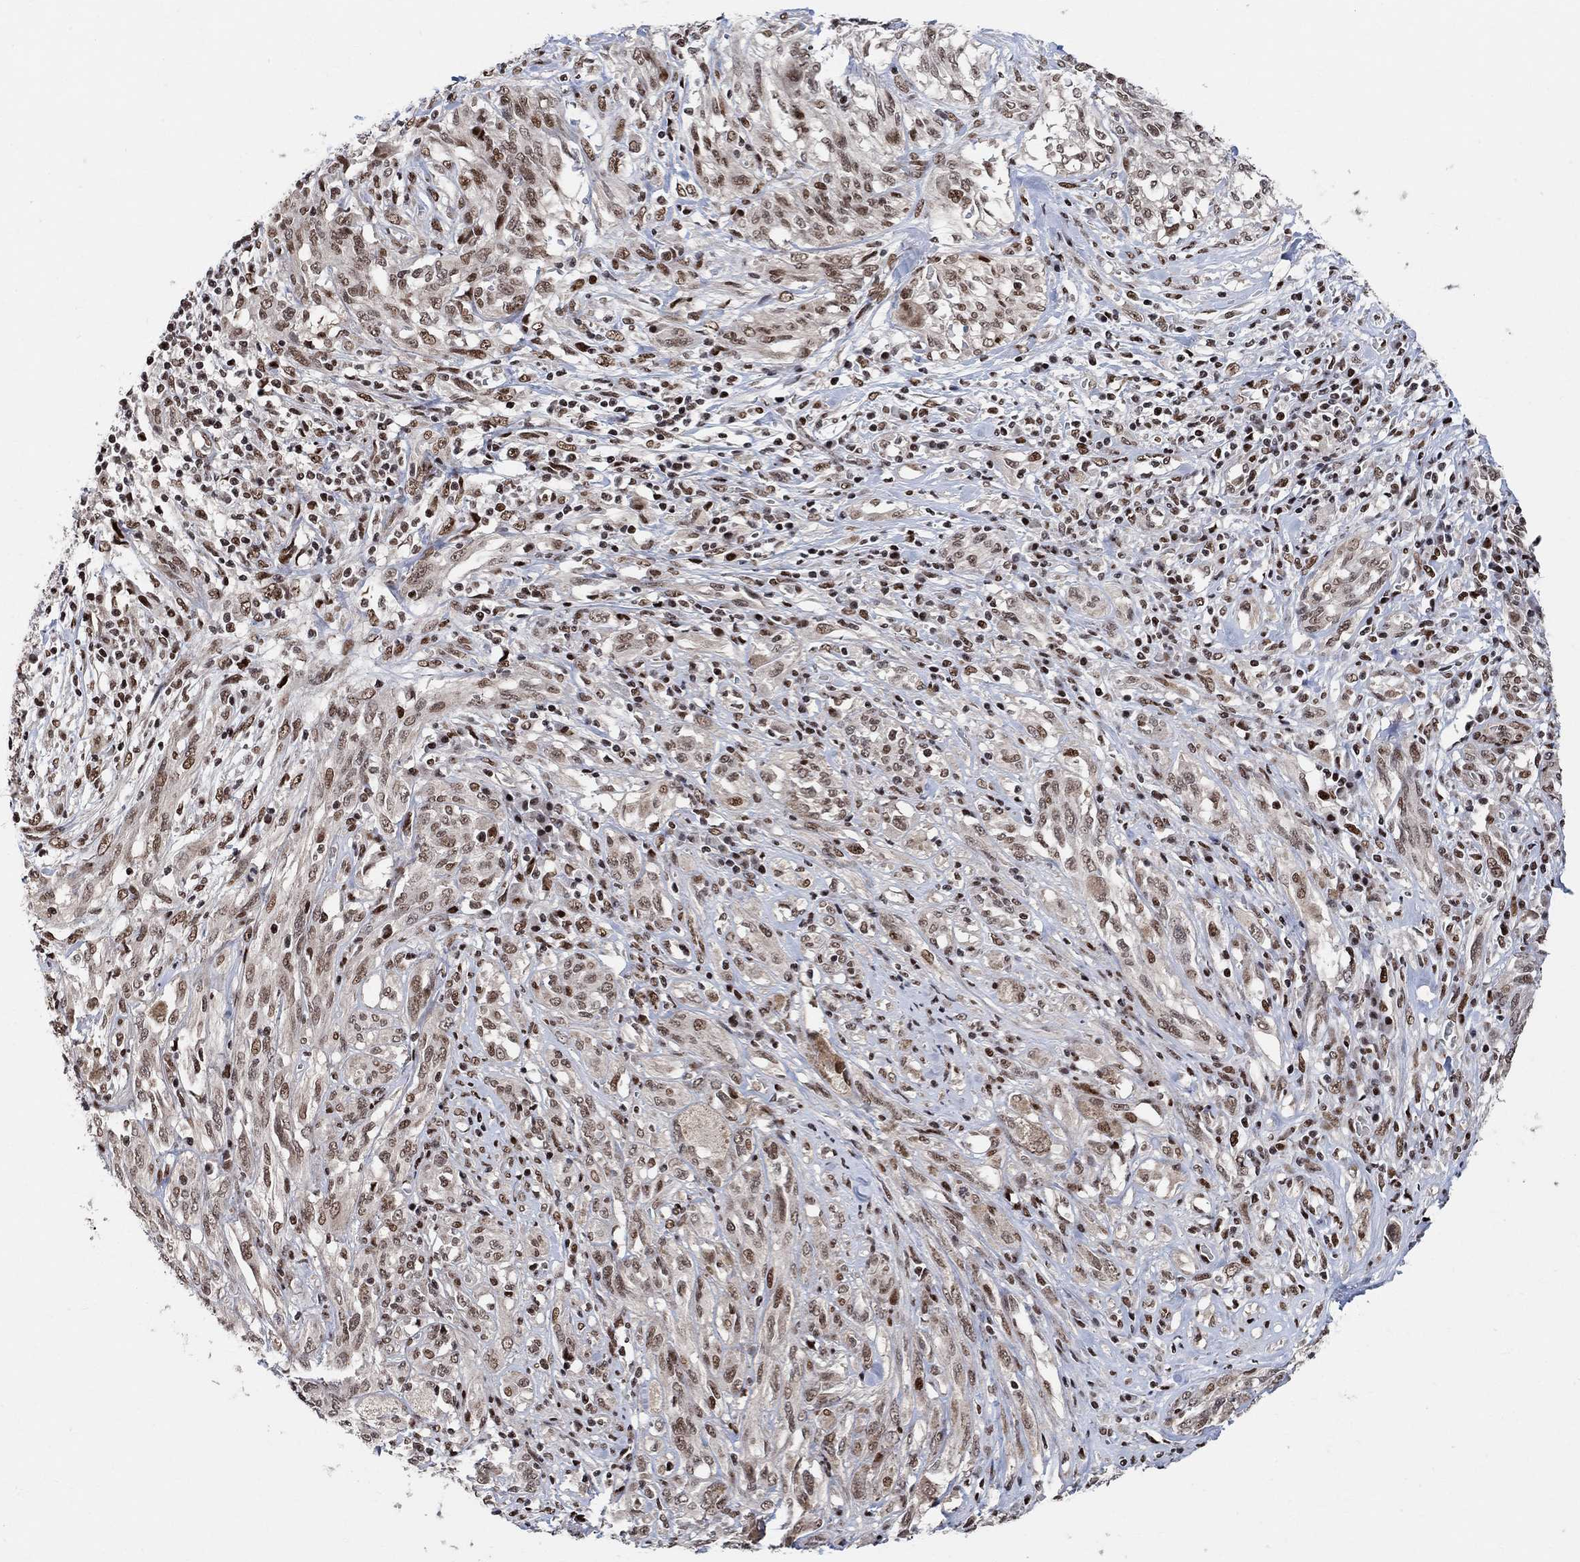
{"staining": {"intensity": "strong", "quantity": "25%-75%", "location": "nuclear"}, "tissue": "melanoma", "cell_type": "Tumor cells", "image_type": "cancer", "snomed": [{"axis": "morphology", "description": "Malignant melanoma, NOS"}, {"axis": "topography", "description": "Skin"}], "caption": "An immunohistochemistry photomicrograph of neoplastic tissue is shown. Protein staining in brown labels strong nuclear positivity in melanoma within tumor cells.", "gene": "E4F1", "patient": {"sex": "female", "age": 91}}